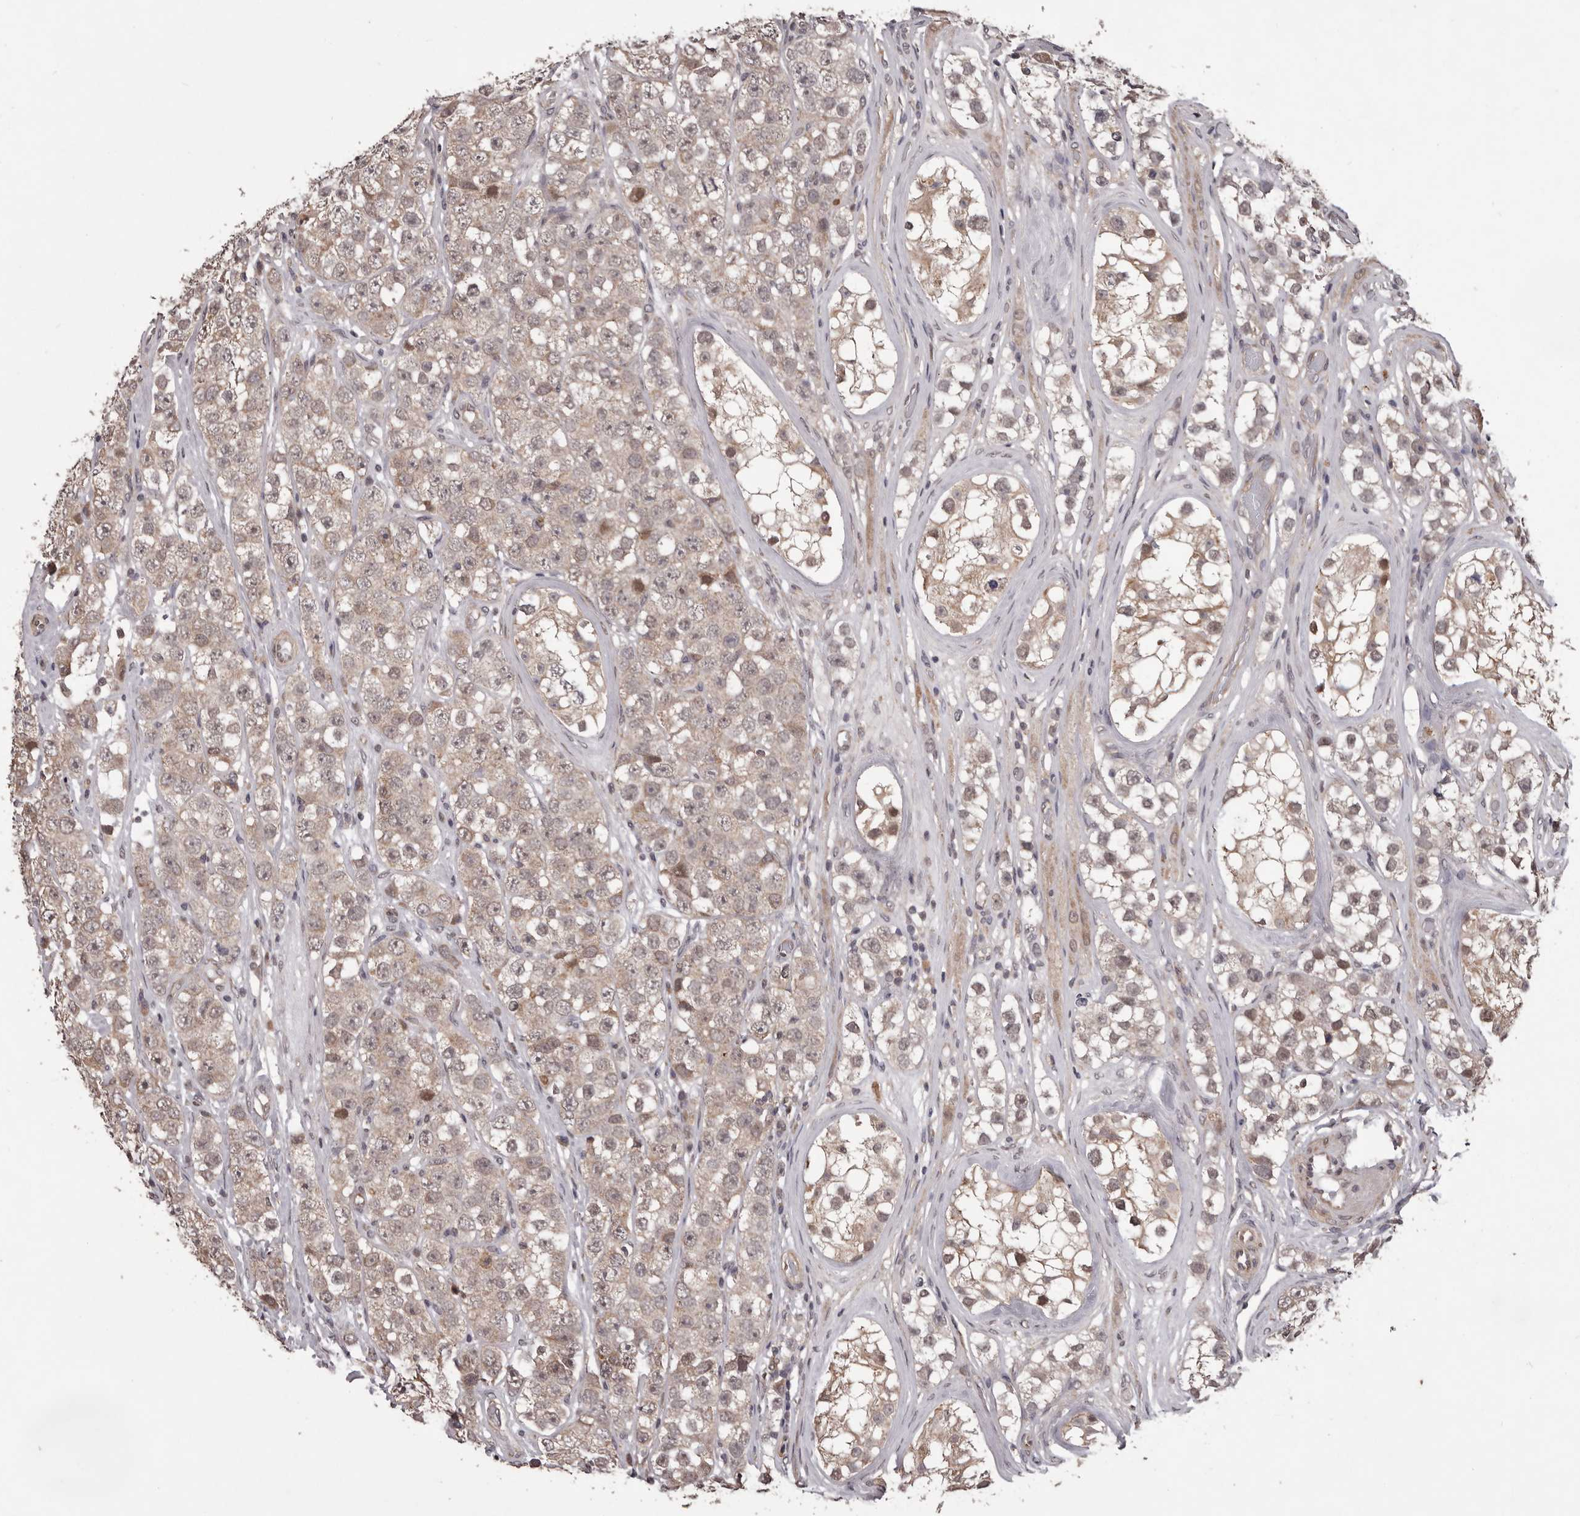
{"staining": {"intensity": "weak", "quantity": "25%-75%", "location": "cytoplasmic/membranous,nuclear"}, "tissue": "testis cancer", "cell_type": "Tumor cells", "image_type": "cancer", "snomed": [{"axis": "morphology", "description": "Seminoma, NOS"}, {"axis": "topography", "description": "Testis"}], "caption": "A photomicrograph of human testis seminoma stained for a protein demonstrates weak cytoplasmic/membranous and nuclear brown staining in tumor cells.", "gene": "CELF3", "patient": {"sex": "male", "age": 28}}